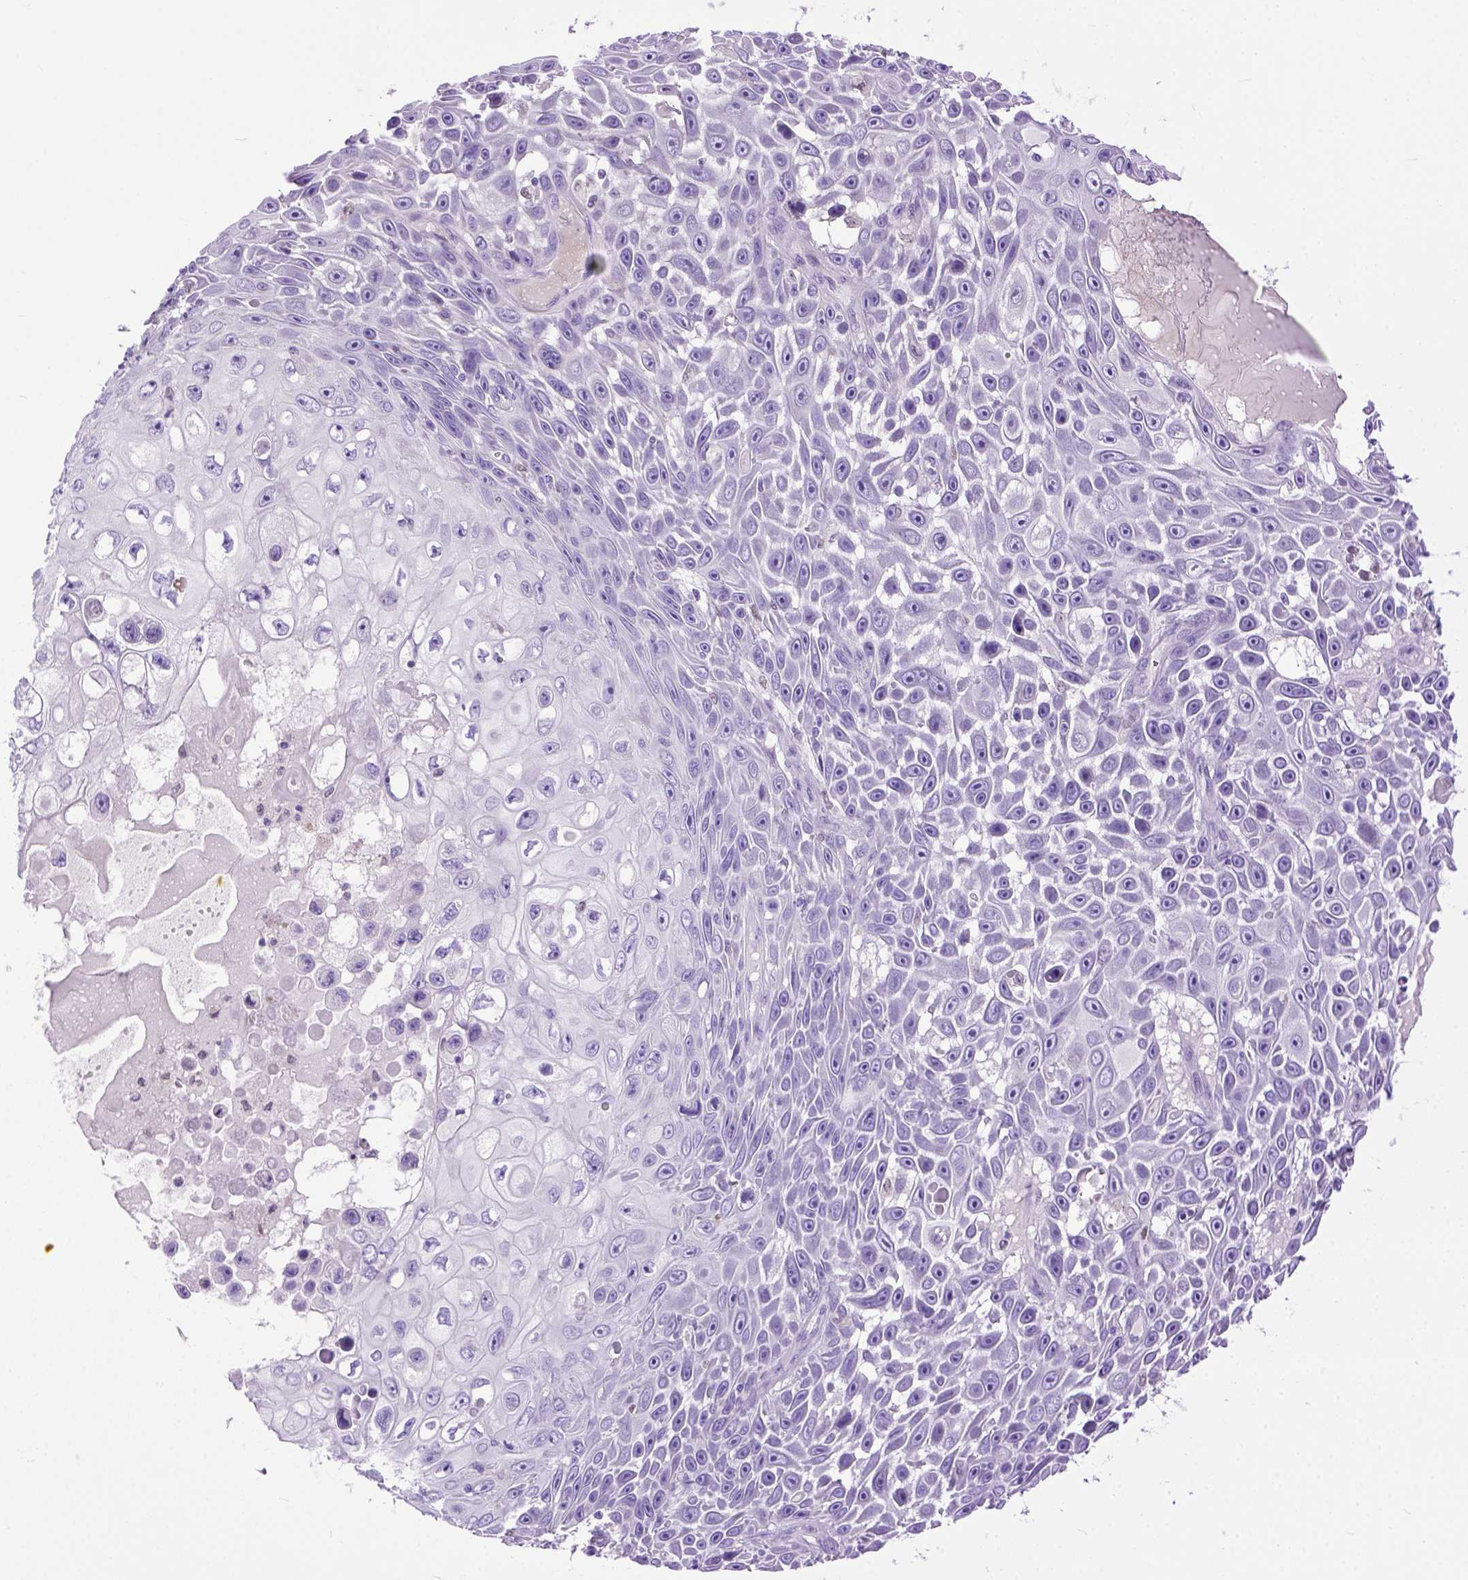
{"staining": {"intensity": "negative", "quantity": "none", "location": "none"}, "tissue": "skin cancer", "cell_type": "Tumor cells", "image_type": "cancer", "snomed": [{"axis": "morphology", "description": "Squamous cell carcinoma, NOS"}, {"axis": "topography", "description": "Skin"}], "caption": "Immunohistochemical staining of human skin cancer (squamous cell carcinoma) demonstrates no significant expression in tumor cells.", "gene": "CRB1", "patient": {"sex": "male", "age": 82}}